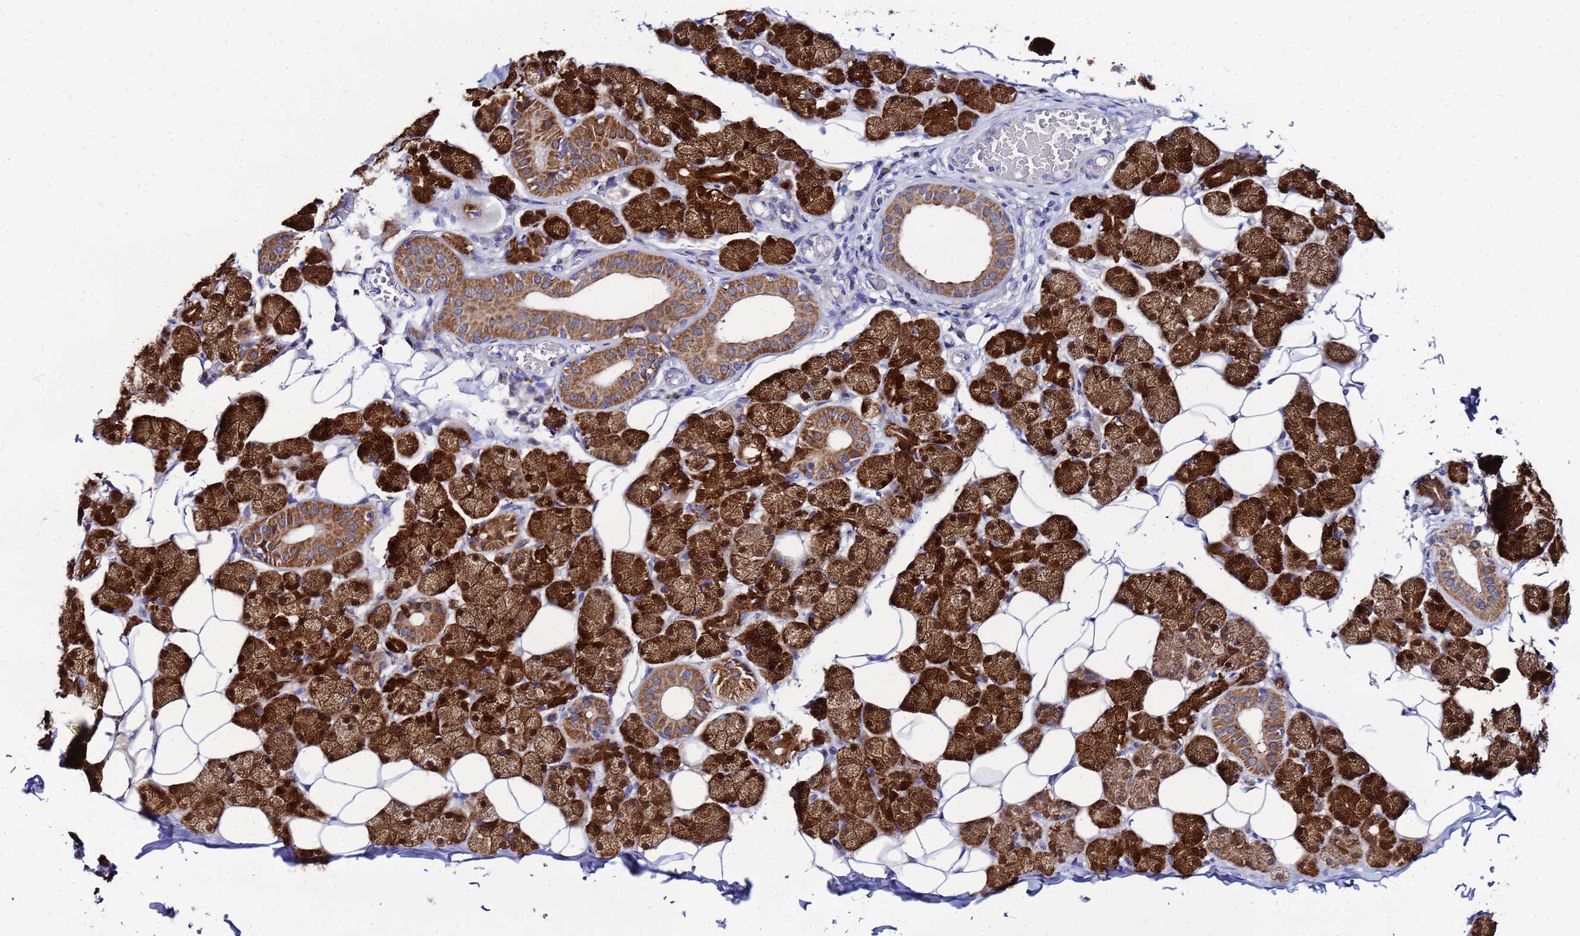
{"staining": {"intensity": "strong", "quantity": ">75%", "location": "cytoplasmic/membranous"}, "tissue": "salivary gland", "cell_type": "Glandular cells", "image_type": "normal", "snomed": [{"axis": "morphology", "description": "Normal tissue, NOS"}, {"axis": "topography", "description": "Salivary gland"}], "caption": "The immunohistochemical stain labels strong cytoplasmic/membranous expression in glandular cells of normal salivary gland. Using DAB (3,3'-diaminobenzidine) (brown) and hematoxylin (blue) stains, captured at high magnification using brightfield microscopy.", "gene": "FAHD2A", "patient": {"sex": "female", "age": 33}}